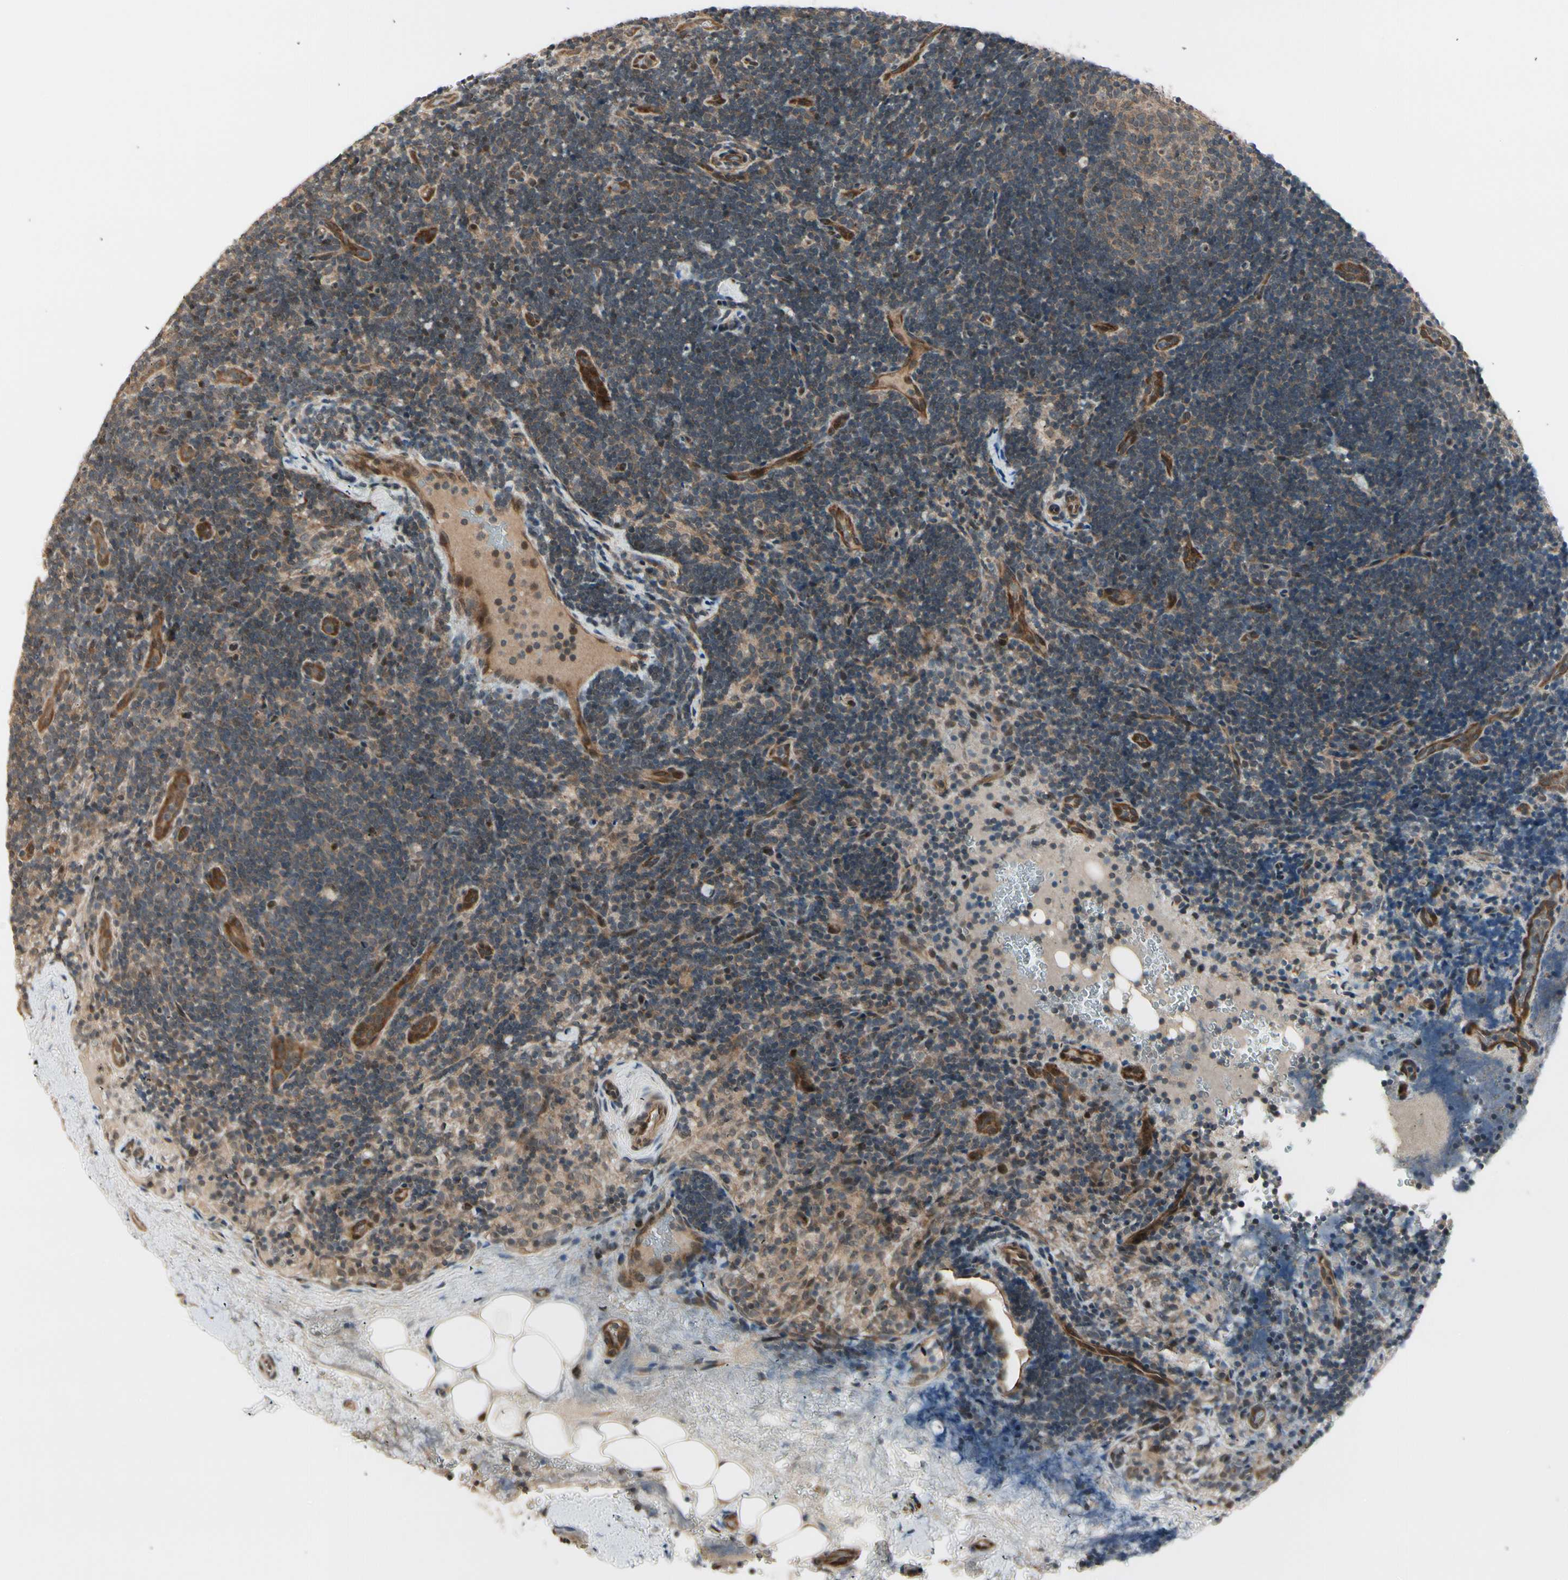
{"staining": {"intensity": "weak", "quantity": "25%-75%", "location": "cytoplasmic/membranous"}, "tissue": "lymph node", "cell_type": "Germinal center cells", "image_type": "normal", "snomed": [{"axis": "morphology", "description": "Normal tissue, NOS"}, {"axis": "topography", "description": "Lymph node"}], "caption": "Protein analysis of benign lymph node demonstrates weak cytoplasmic/membranous staining in approximately 25%-75% of germinal center cells. The protein is stained brown, and the nuclei are stained in blue (DAB IHC with brightfield microscopy, high magnification).", "gene": "SVBP", "patient": {"sex": "female", "age": 14}}